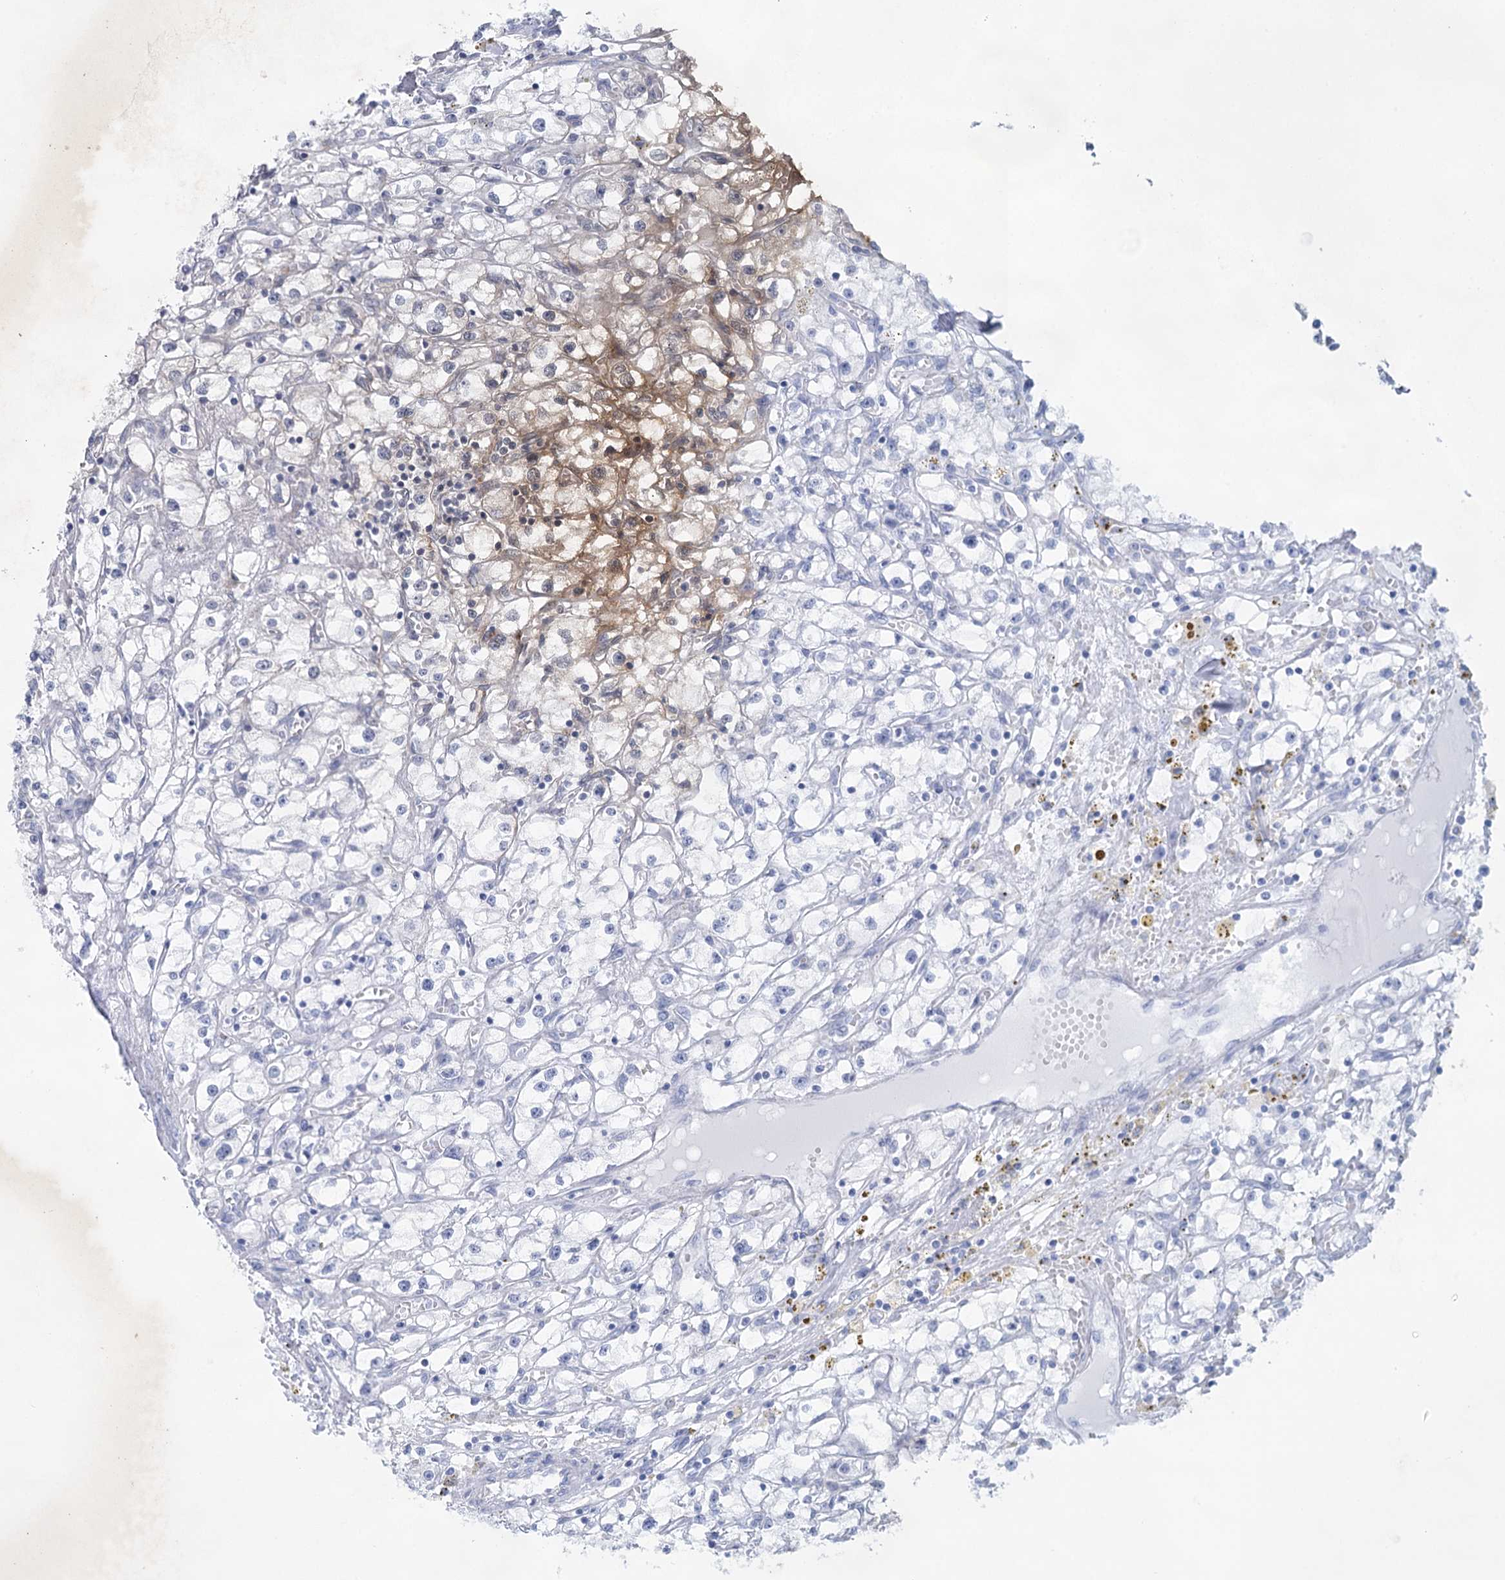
{"staining": {"intensity": "weak", "quantity": "<25%", "location": "cytoplasmic/membranous"}, "tissue": "renal cancer", "cell_type": "Tumor cells", "image_type": "cancer", "snomed": [{"axis": "morphology", "description": "Adenocarcinoma, NOS"}, {"axis": "topography", "description": "Kidney"}], "caption": "High magnification brightfield microscopy of renal cancer (adenocarcinoma) stained with DAB (brown) and counterstained with hematoxylin (blue): tumor cells show no significant staining. (Stains: DAB immunohistochemistry with hematoxylin counter stain, Microscopy: brightfield microscopy at high magnification).", "gene": "CCDC88A", "patient": {"sex": "male", "age": 56}}